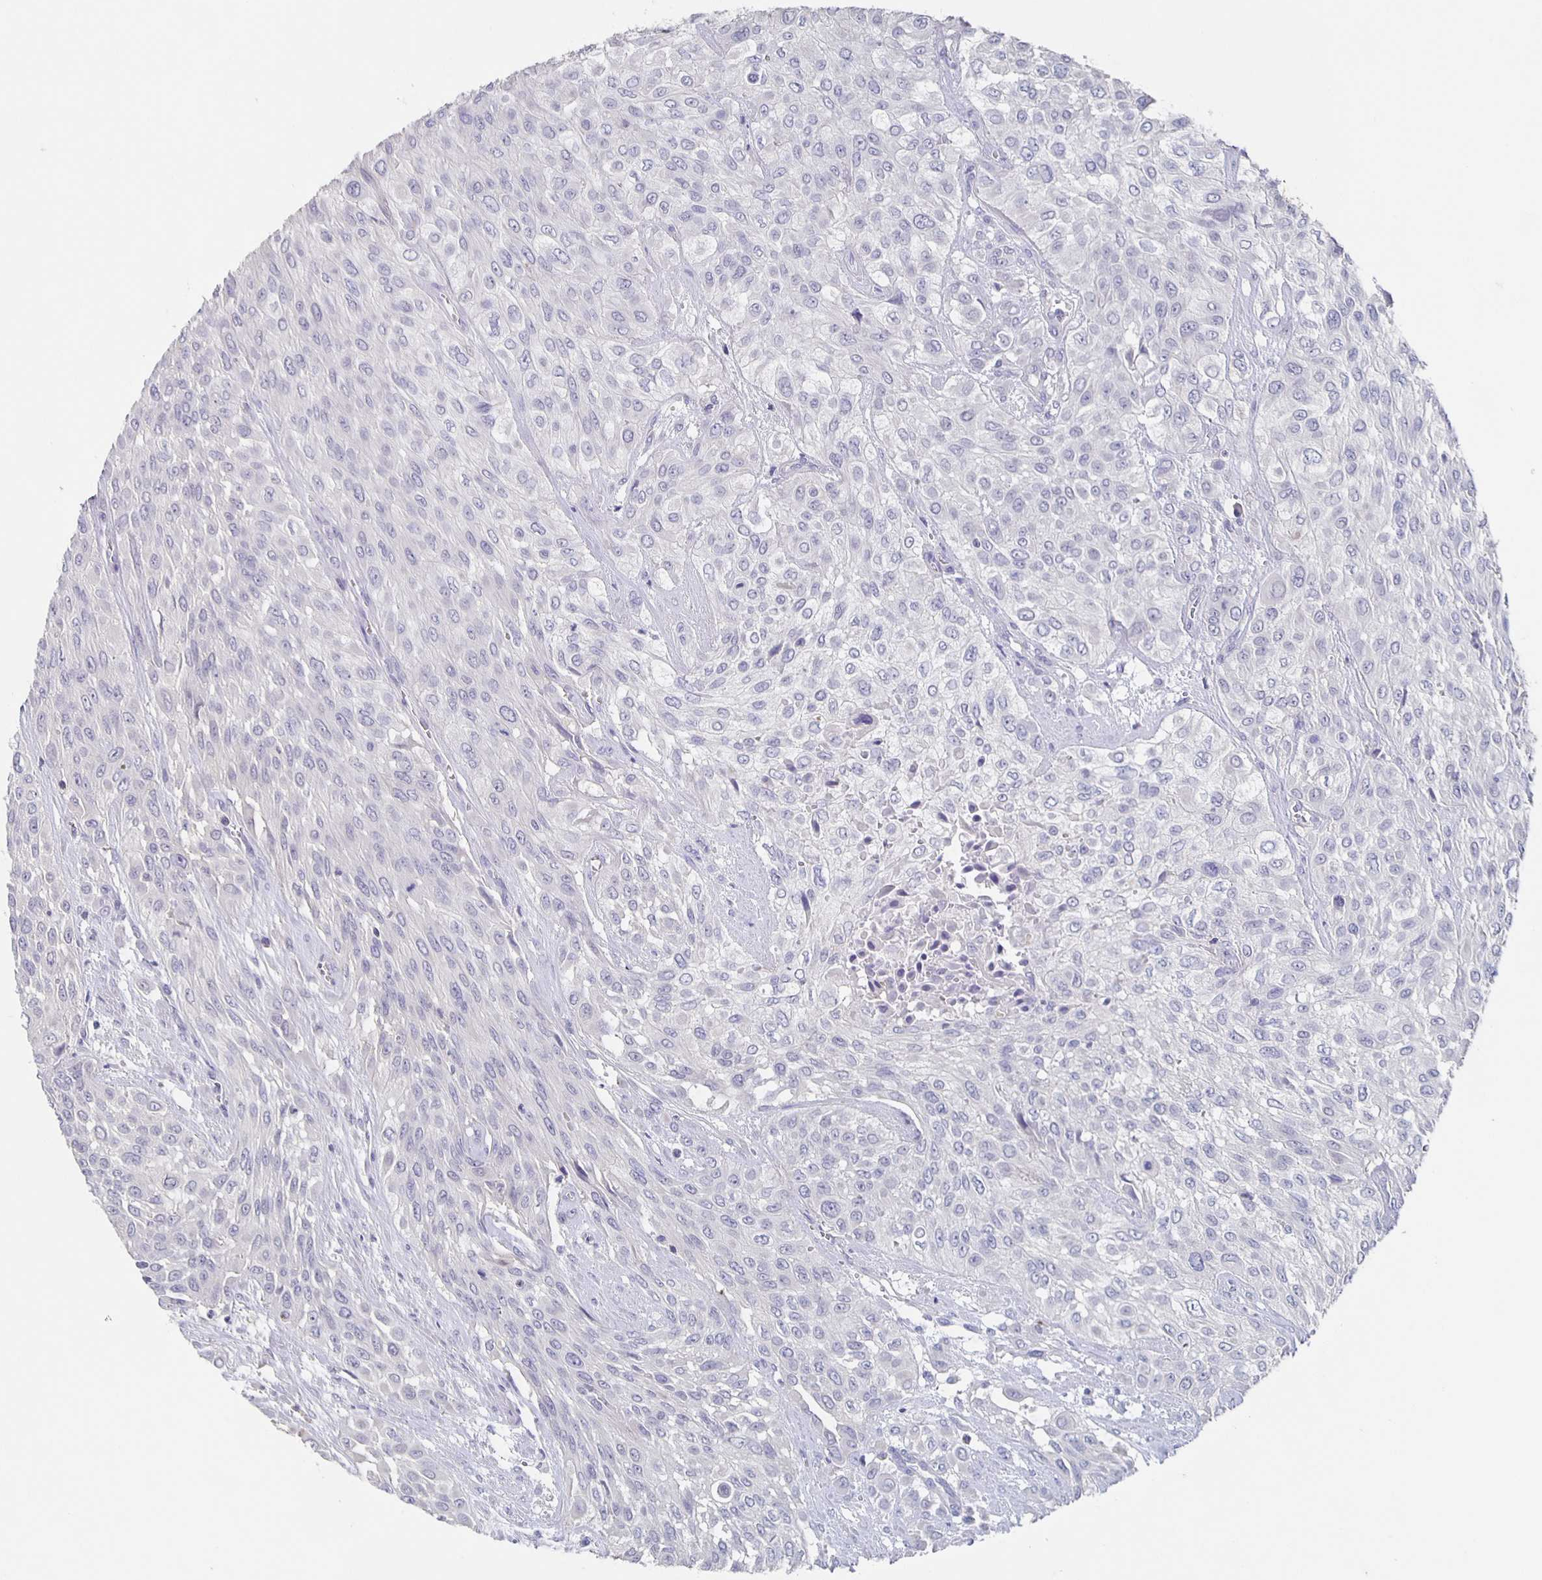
{"staining": {"intensity": "negative", "quantity": "none", "location": "none"}, "tissue": "urothelial cancer", "cell_type": "Tumor cells", "image_type": "cancer", "snomed": [{"axis": "morphology", "description": "Urothelial carcinoma, High grade"}, {"axis": "topography", "description": "Urinary bladder"}], "caption": "The IHC image has no significant positivity in tumor cells of urothelial cancer tissue.", "gene": "CACNA2D2", "patient": {"sex": "male", "age": 57}}